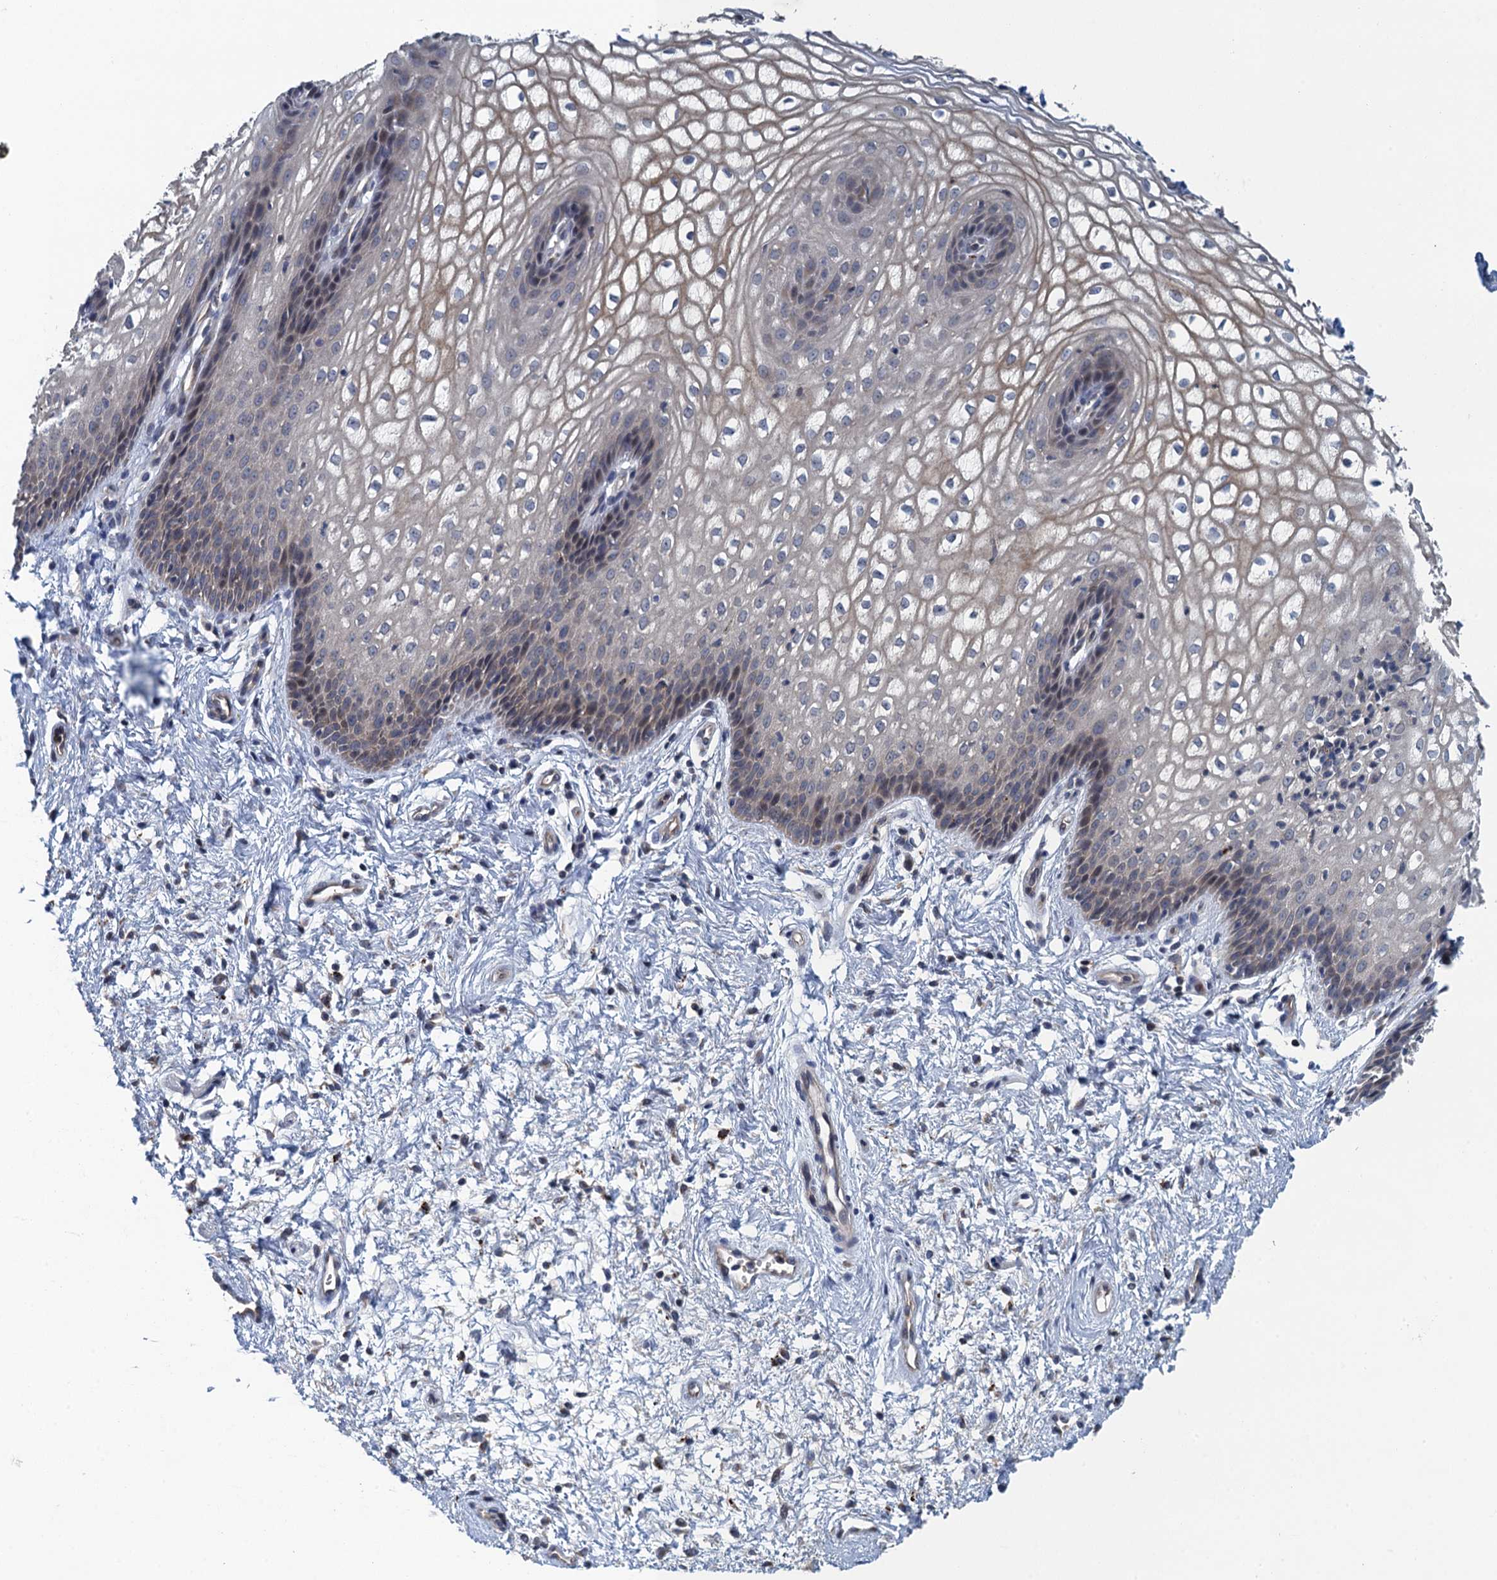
{"staining": {"intensity": "moderate", "quantity": "<25%", "location": "cytoplasmic/membranous"}, "tissue": "vagina", "cell_type": "Squamous epithelial cells", "image_type": "normal", "snomed": [{"axis": "morphology", "description": "Normal tissue, NOS"}, {"axis": "topography", "description": "Vagina"}], "caption": "Protein staining by immunohistochemistry shows moderate cytoplasmic/membranous positivity in approximately <25% of squamous epithelial cells in unremarkable vagina.", "gene": "KBTBD8", "patient": {"sex": "female", "age": 34}}